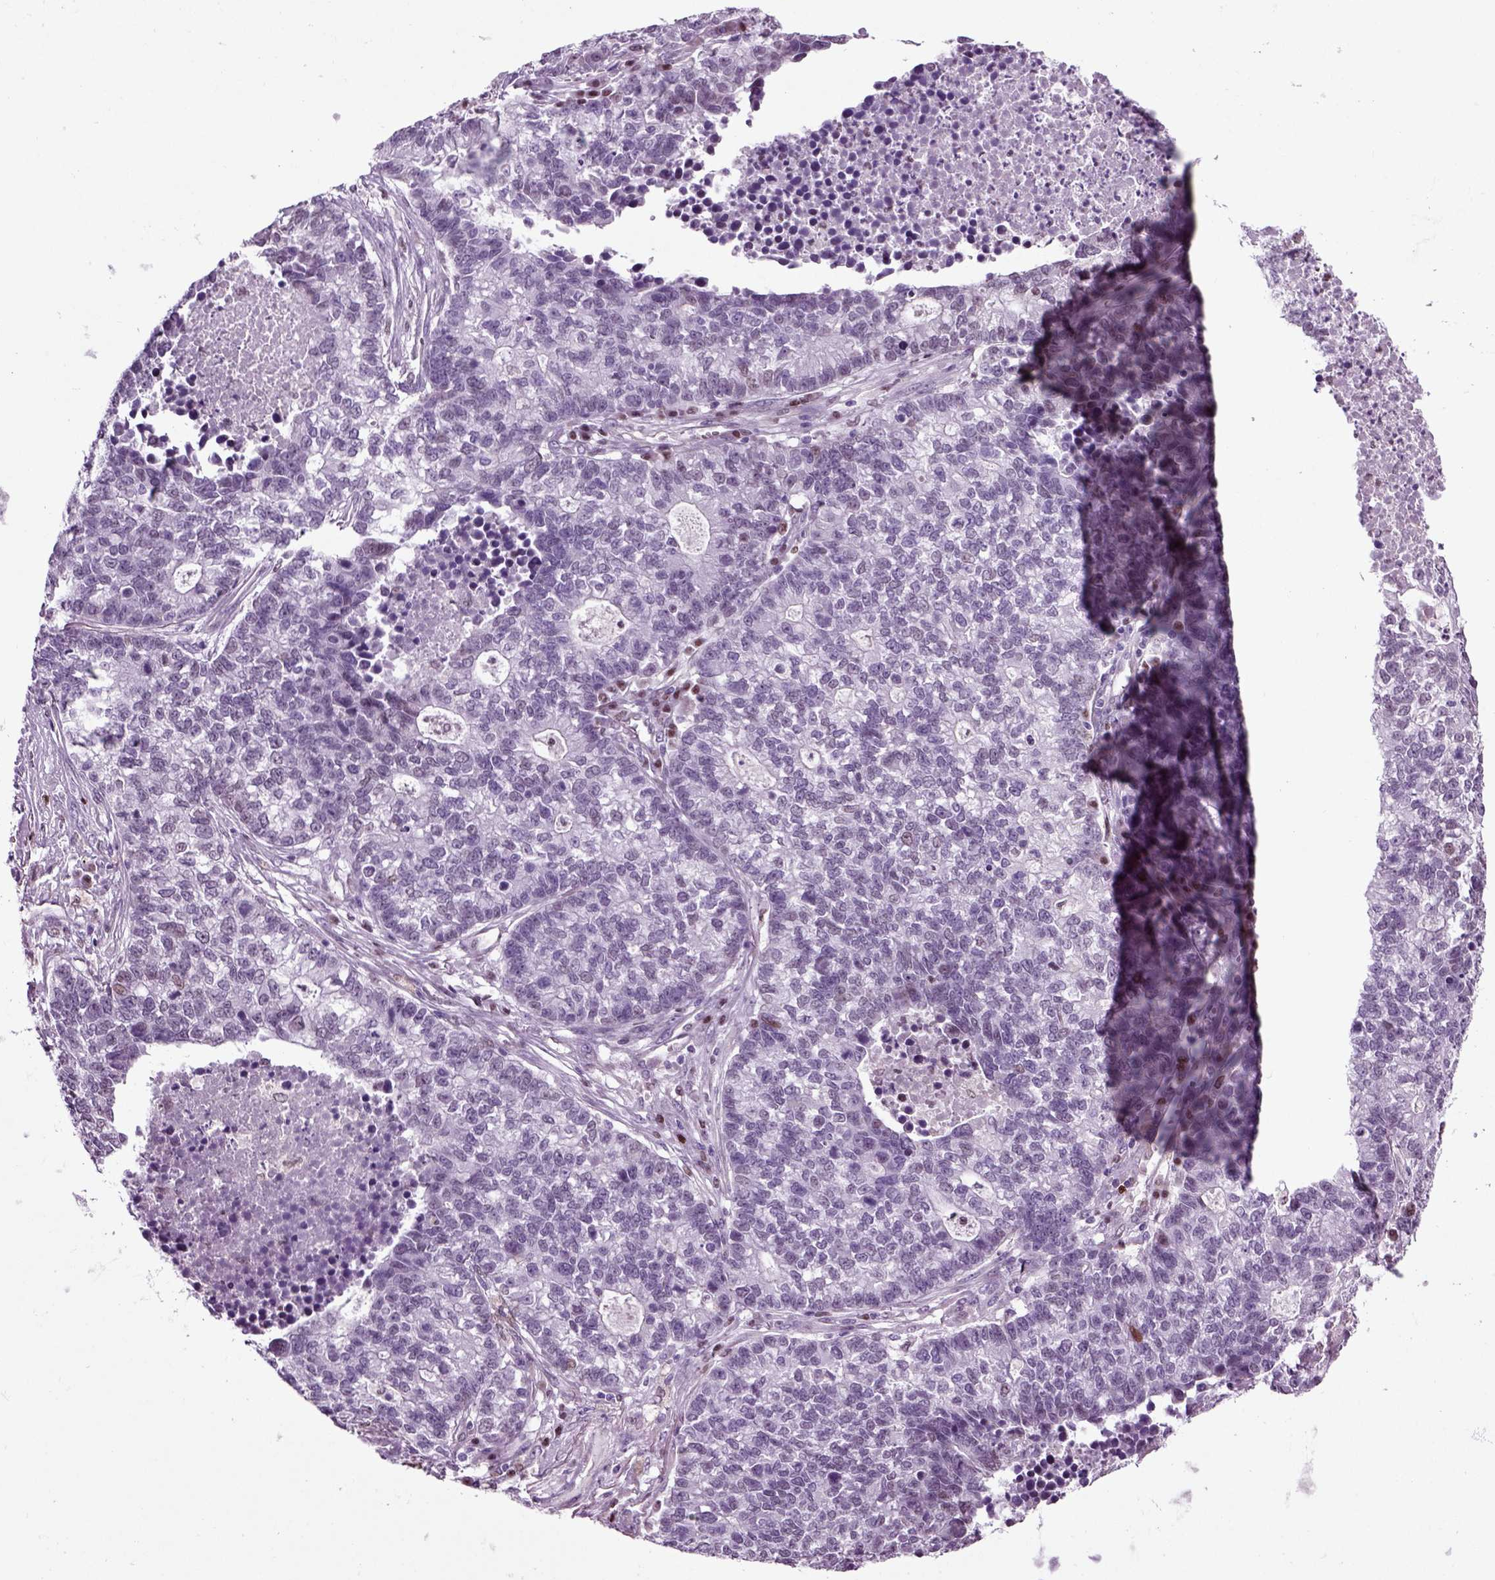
{"staining": {"intensity": "negative", "quantity": "none", "location": "none"}, "tissue": "lung cancer", "cell_type": "Tumor cells", "image_type": "cancer", "snomed": [{"axis": "morphology", "description": "Adenocarcinoma, NOS"}, {"axis": "topography", "description": "Lung"}], "caption": "This is an immunohistochemistry photomicrograph of human lung adenocarcinoma. There is no staining in tumor cells.", "gene": "ARID3A", "patient": {"sex": "male", "age": 57}}